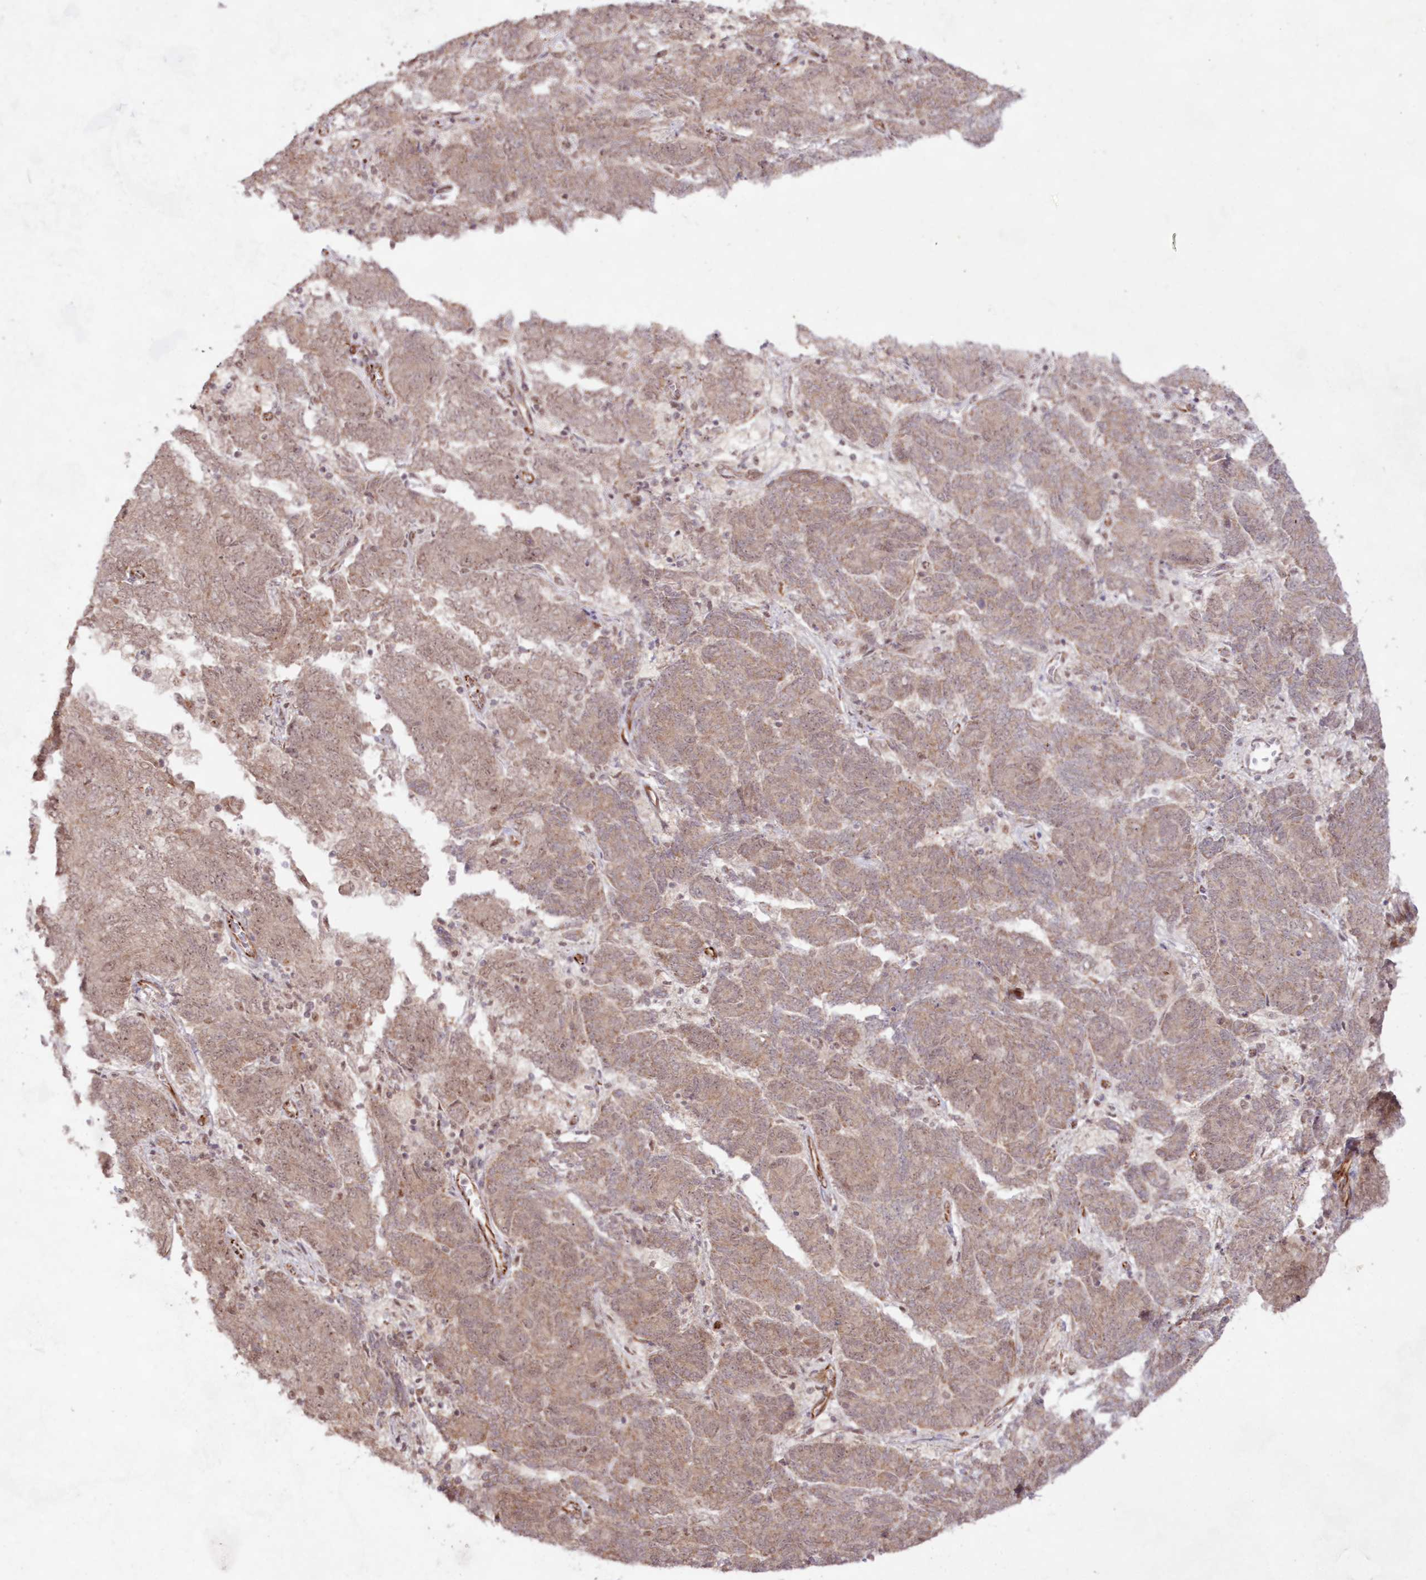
{"staining": {"intensity": "moderate", "quantity": ">75%", "location": "cytoplasmic/membranous"}, "tissue": "endometrial cancer", "cell_type": "Tumor cells", "image_type": "cancer", "snomed": [{"axis": "morphology", "description": "Adenocarcinoma, NOS"}, {"axis": "topography", "description": "Endometrium"}], "caption": "Human endometrial cancer (adenocarcinoma) stained with a brown dye exhibits moderate cytoplasmic/membranous positive positivity in about >75% of tumor cells.", "gene": "SNIP1", "patient": {"sex": "female", "age": 80}}